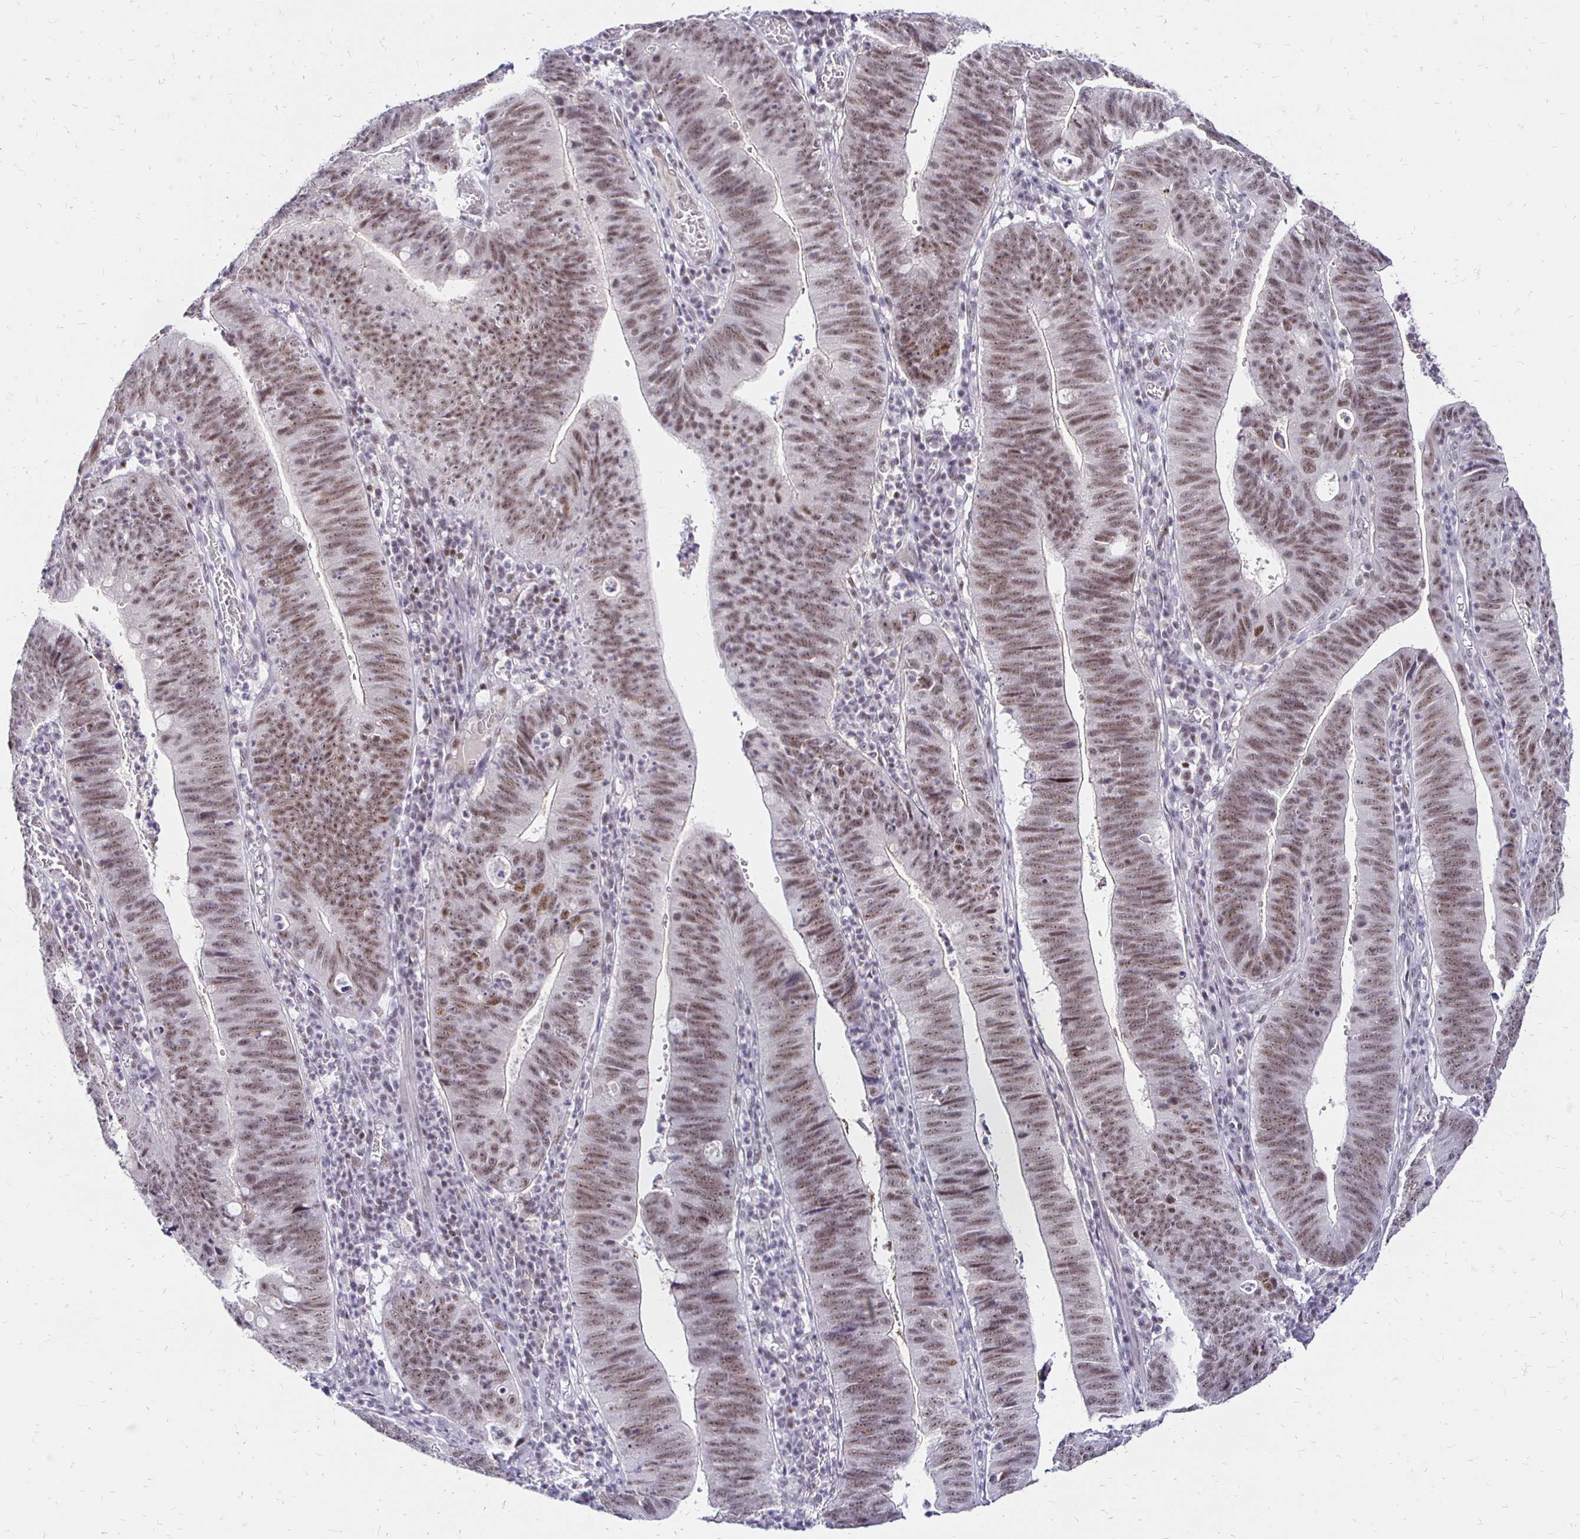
{"staining": {"intensity": "moderate", "quantity": "25%-75%", "location": "nuclear"}, "tissue": "stomach cancer", "cell_type": "Tumor cells", "image_type": "cancer", "snomed": [{"axis": "morphology", "description": "Adenocarcinoma, NOS"}, {"axis": "topography", "description": "Stomach"}], "caption": "This is a photomicrograph of IHC staining of adenocarcinoma (stomach), which shows moderate positivity in the nuclear of tumor cells.", "gene": "SIN3A", "patient": {"sex": "male", "age": 59}}